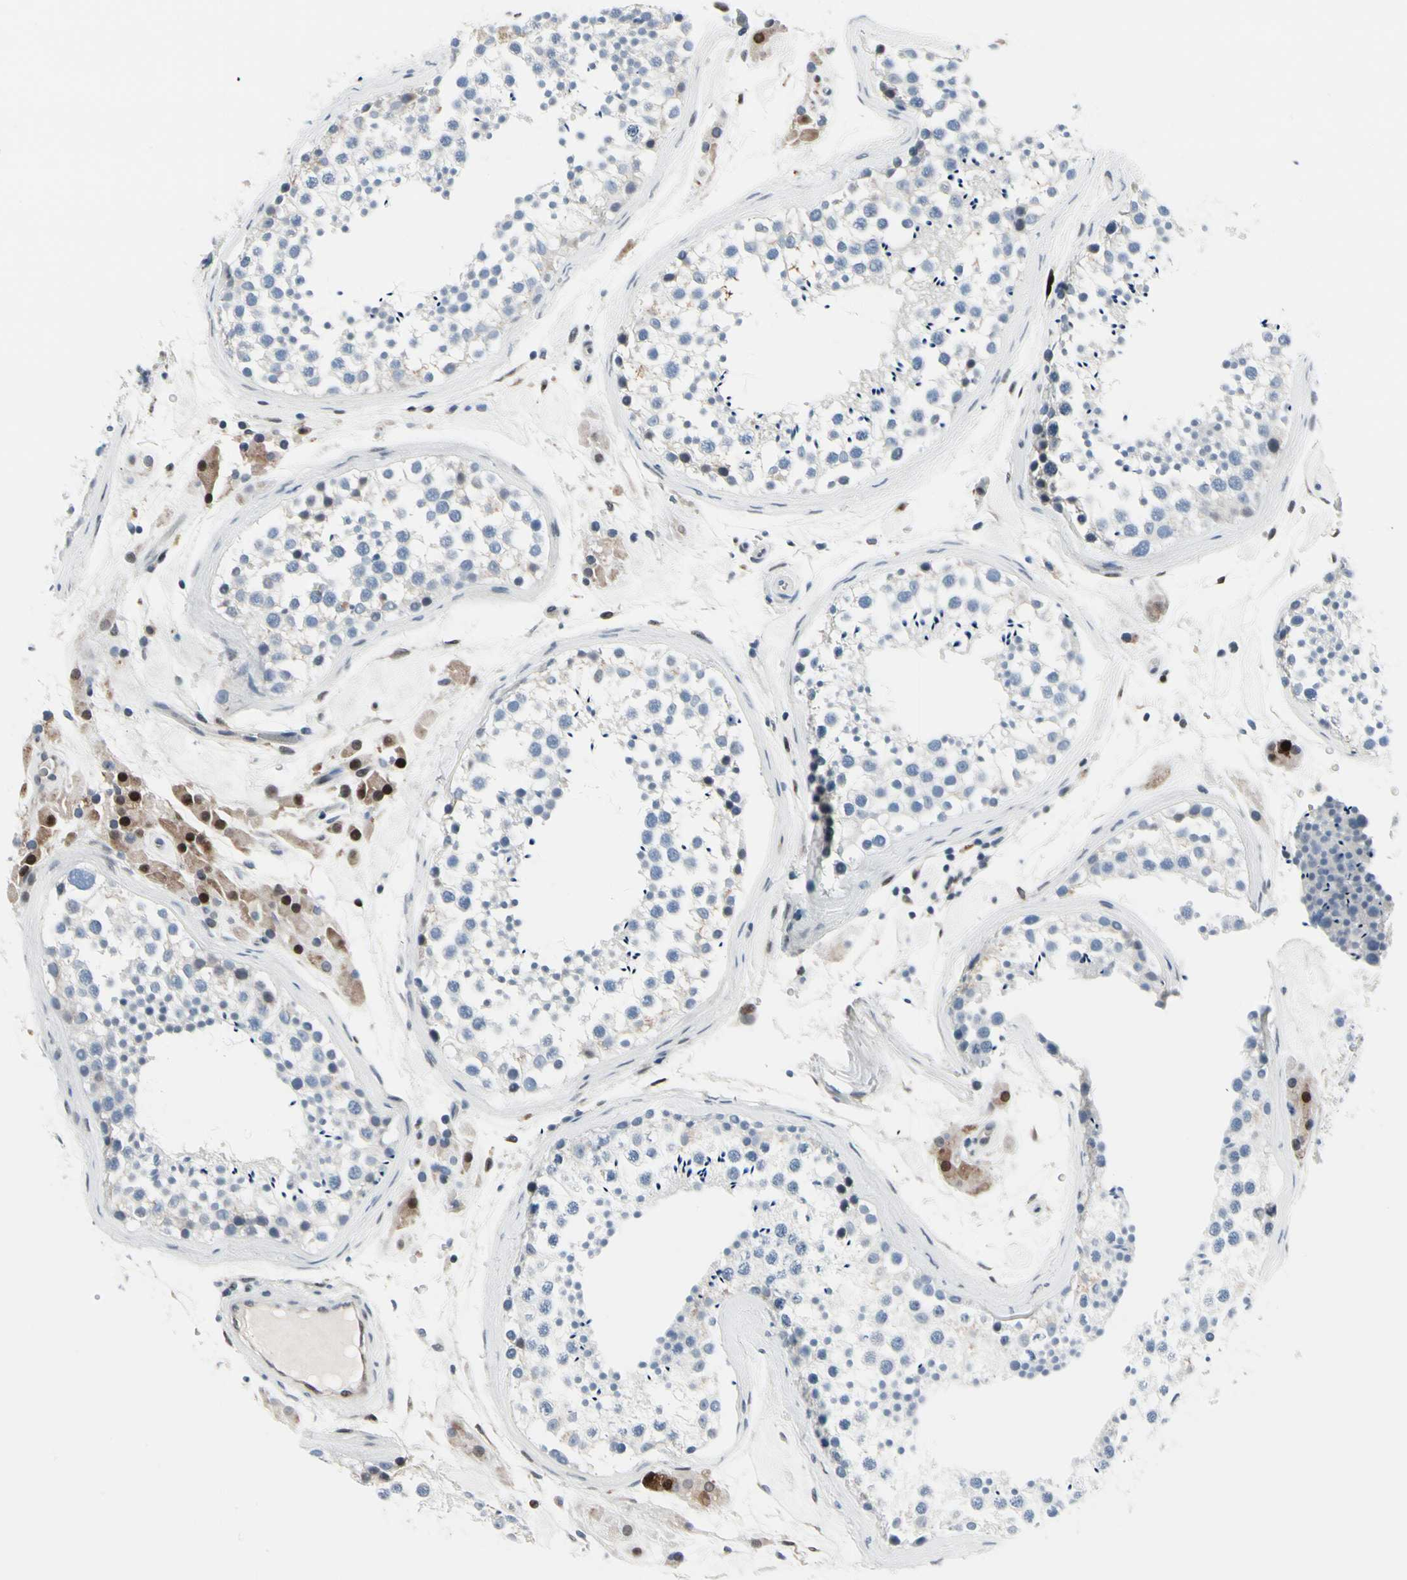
{"staining": {"intensity": "negative", "quantity": "none", "location": "none"}, "tissue": "testis", "cell_type": "Cells in seminiferous ducts", "image_type": "normal", "snomed": [{"axis": "morphology", "description": "Normal tissue, NOS"}, {"axis": "topography", "description": "Testis"}], "caption": "The histopathology image displays no significant expression in cells in seminiferous ducts of testis.", "gene": "TXN", "patient": {"sex": "male", "age": 46}}